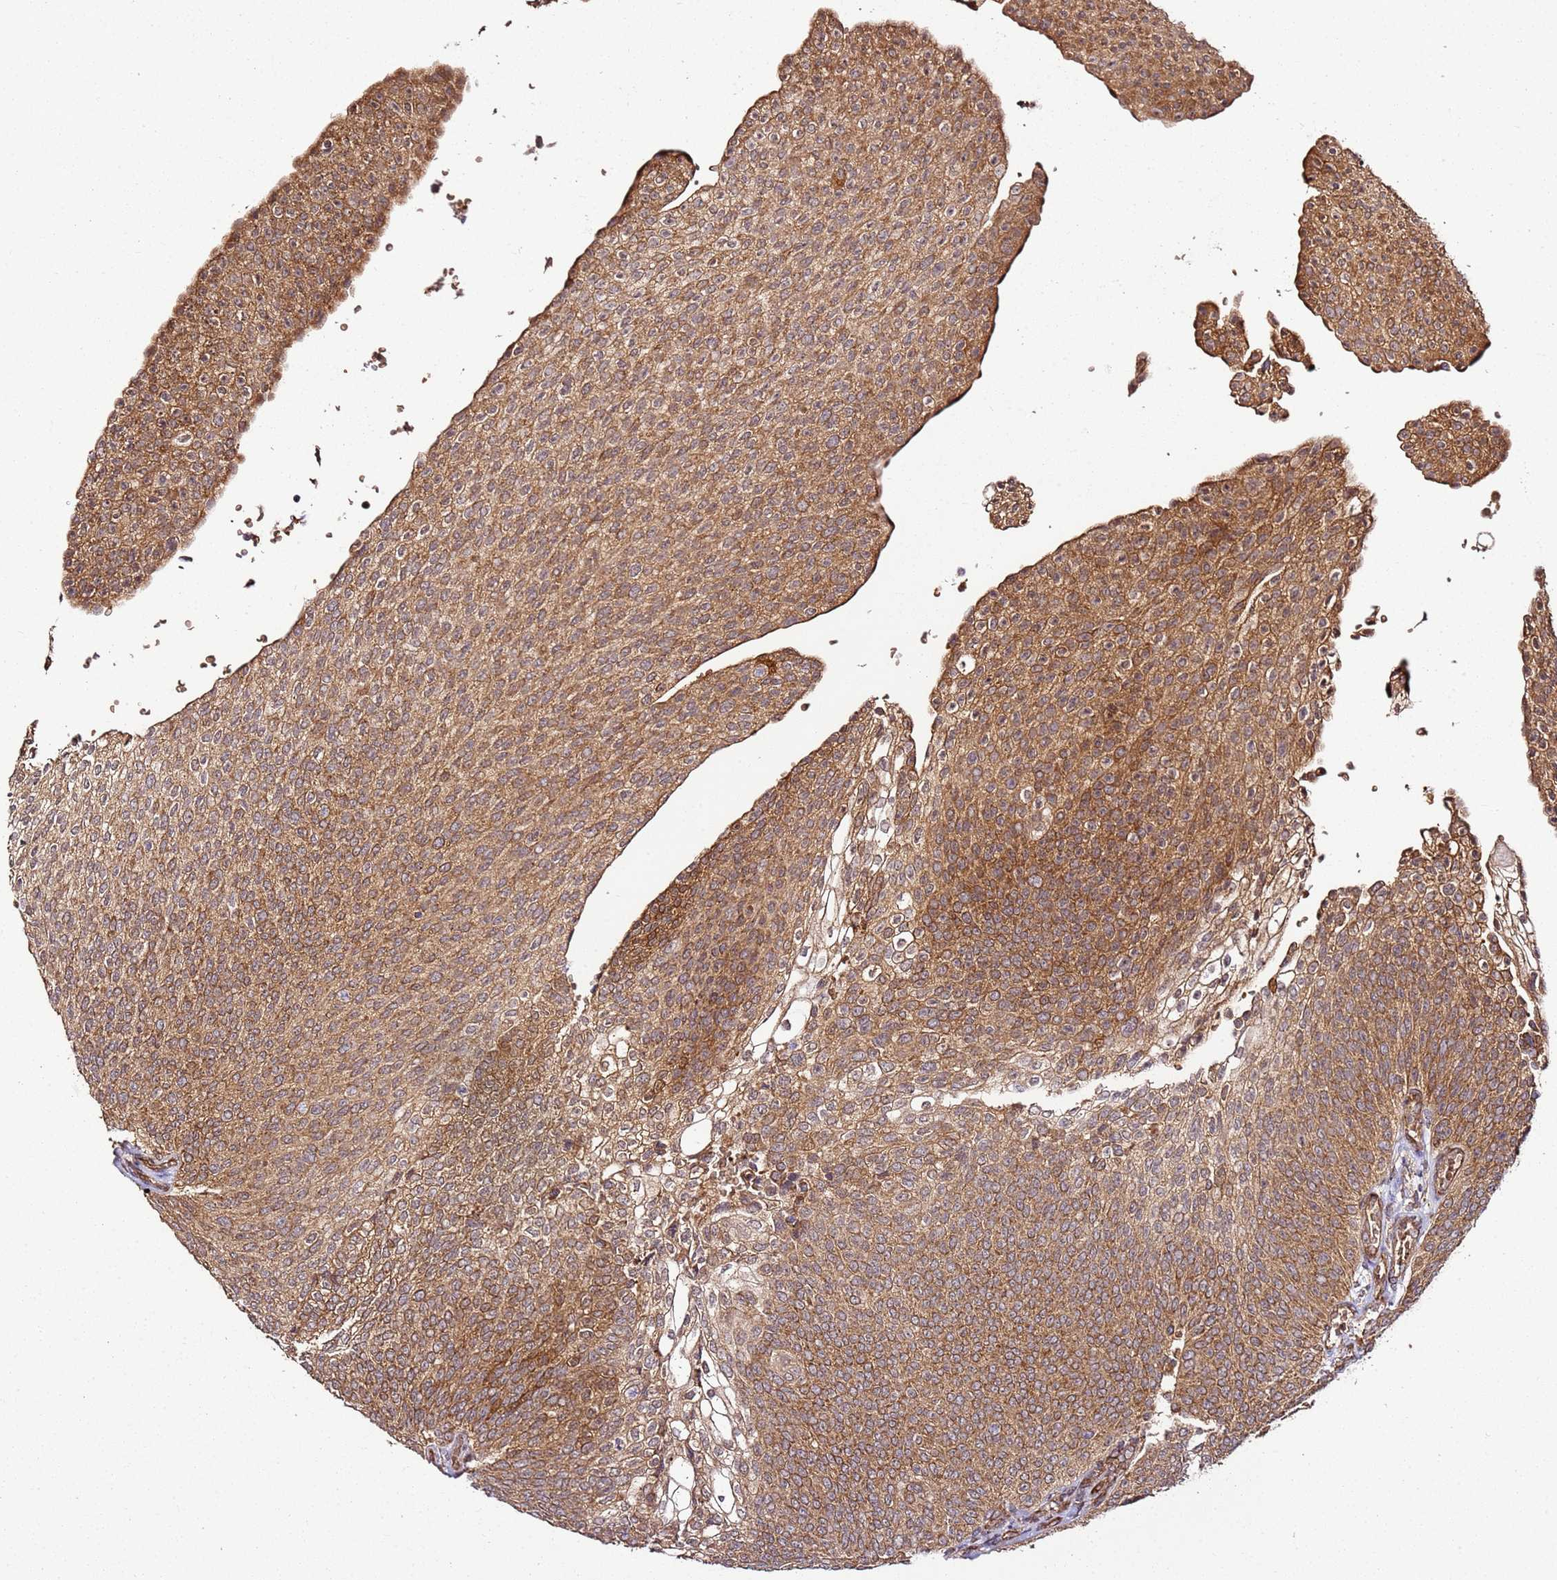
{"staining": {"intensity": "strong", "quantity": ">75%", "location": "cytoplasmic/membranous"}, "tissue": "urothelial cancer", "cell_type": "Tumor cells", "image_type": "cancer", "snomed": [{"axis": "morphology", "description": "Urothelial carcinoma, High grade"}, {"axis": "topography", "description": "Urinary bladder"}], "caption": "The micrograph exhibits a brown stain indicating the presence of a protein in the cytoplasmic/membranous of tumor cells in high-grade urothelial carcinoma.", "gene": "TM2D2", "patient": {"sex": "female", "age": 79}}